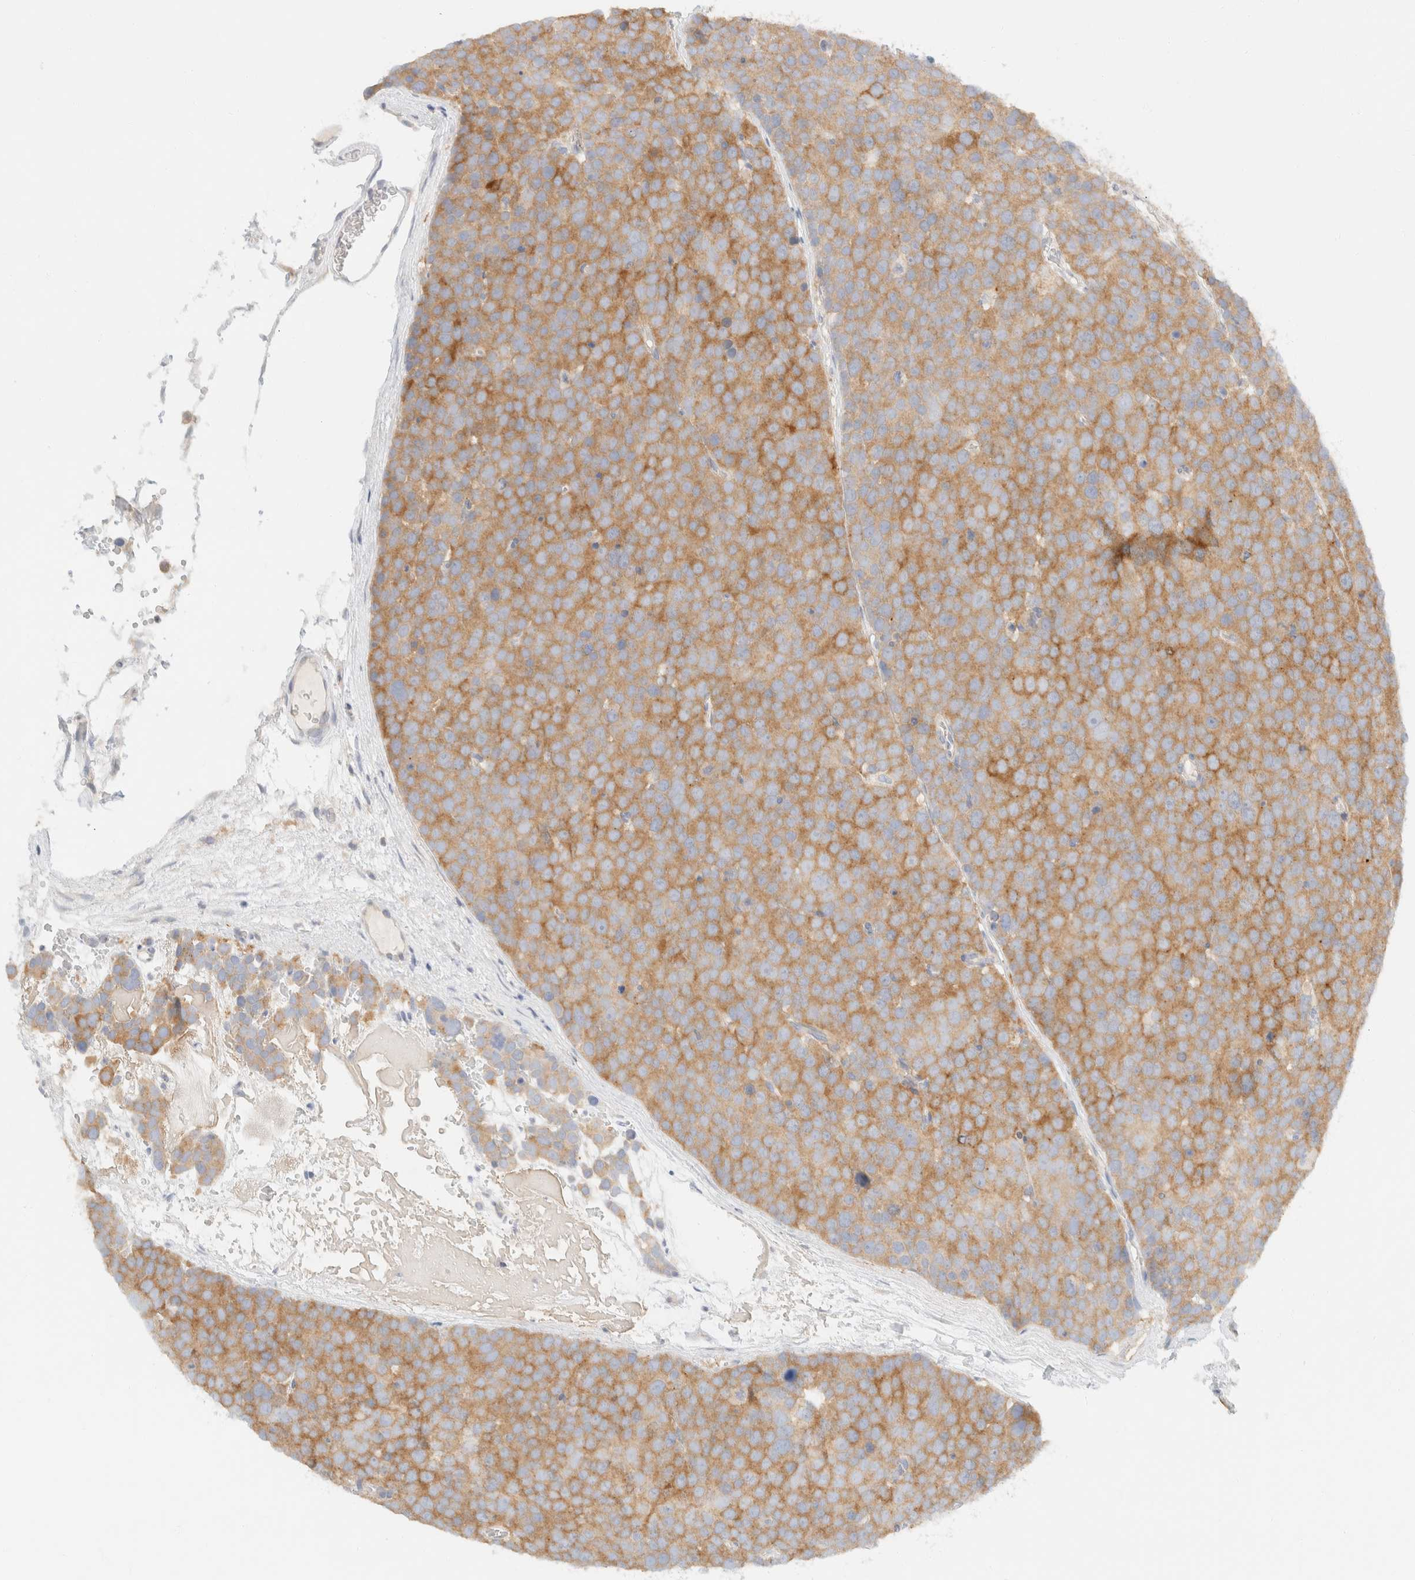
{"staining": {"intensity": "moderate", "quantity": ">75%", "location": "cytoplasmic/membranous"}, "tissue": "testis cancer", "cell_type": "Tumor cells", "image_type": "cancer", "snomed": [{"axis": "morphology", "description": "Seminoma, NOS"}, {"axis": "topography", "description": "Testis"}], "caption": "Immunohistochemical staining of testis seminoma displays moderate cytoplasmic/membranous protein staining in approximately >75% of tumor cells. (IHC, brightfield microscopy, high magnification).", "gene": "SH3GLB2", "patient": {"sex": "male", "age": 71}}